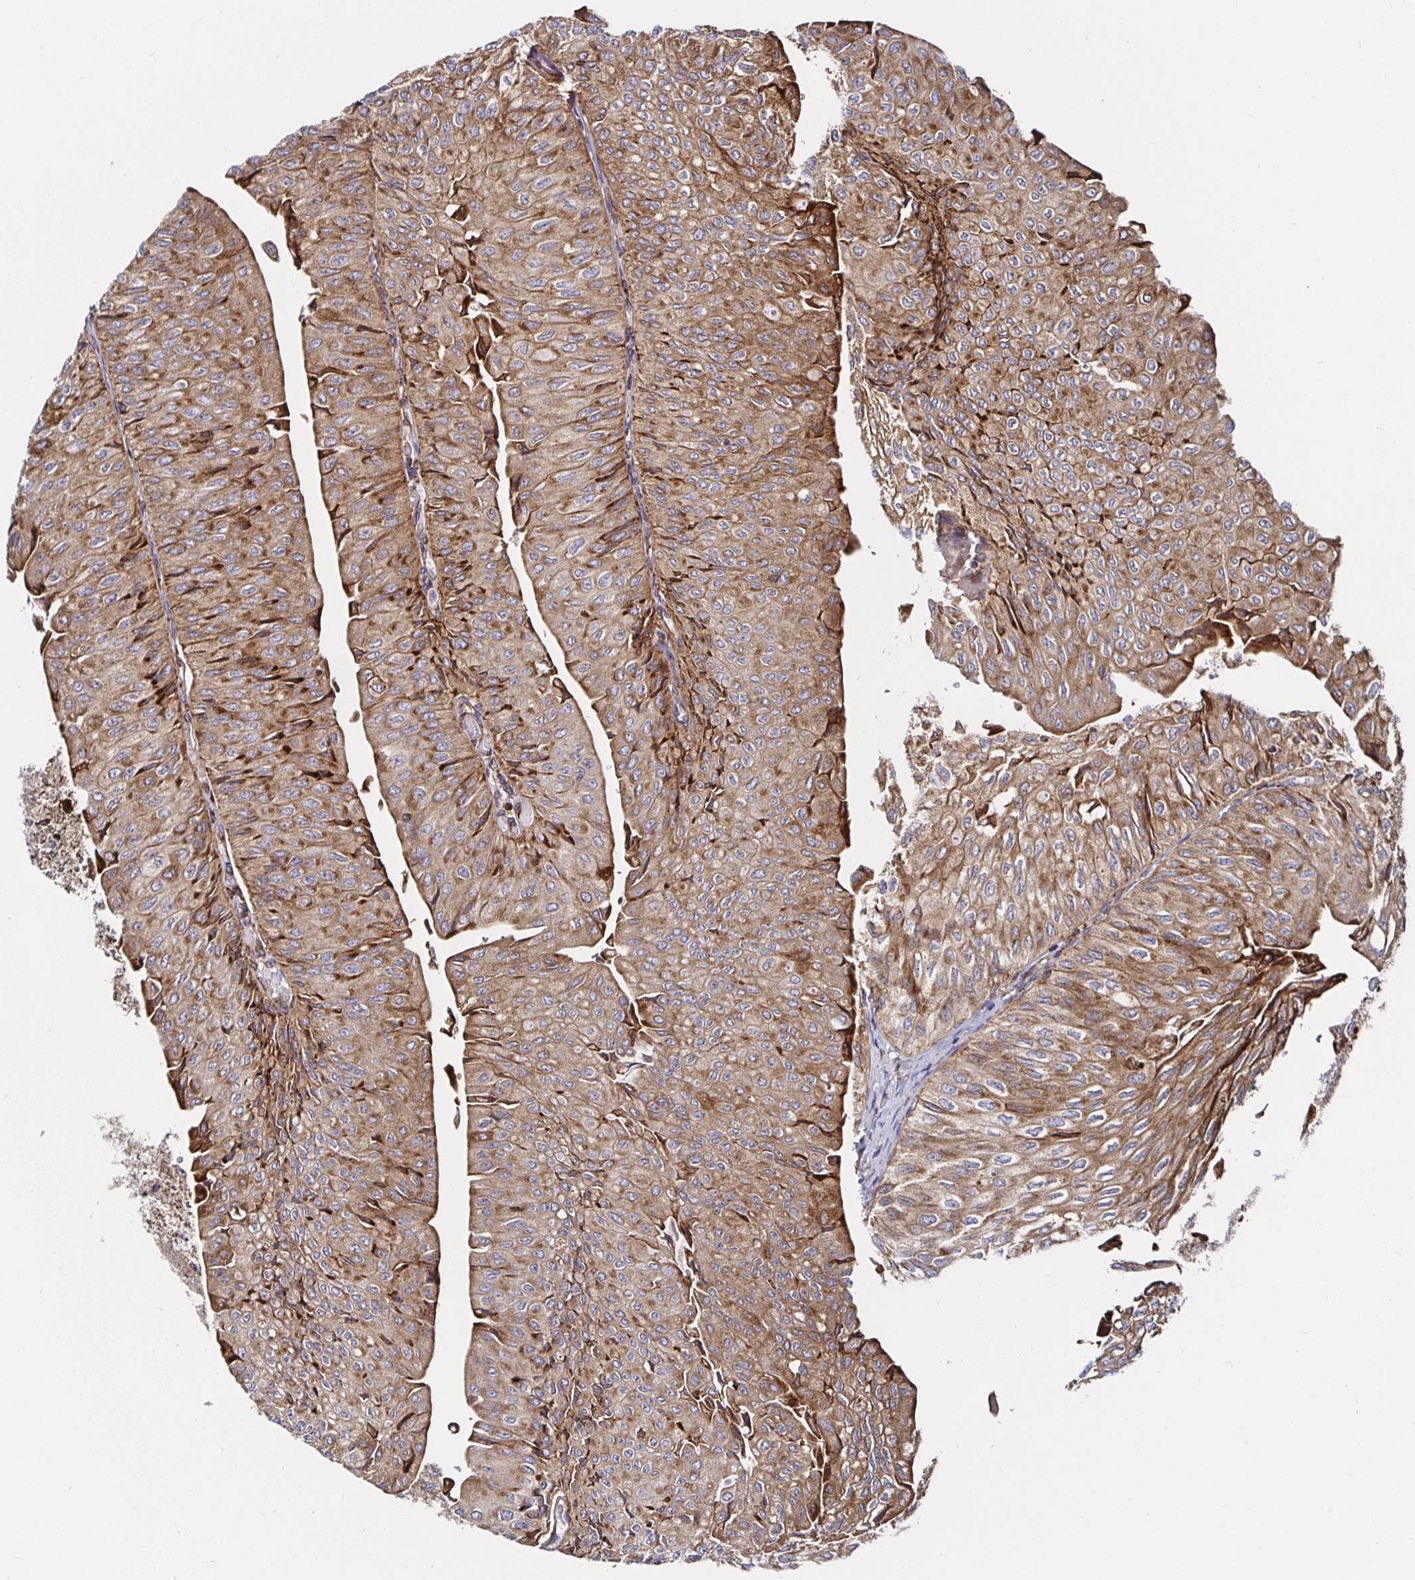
{"staining": {"intensity": "moderate", "quantity": ">75%", "location": "cytoplasmic/membranous"}, "tissue": "urothelial cancer", "cell_type": "Tumor cells", "image_type": "cancer", "snomed": [{"axis": "morphology", "description": "Urothelial carcinoma, NOS"}, {"axis": "topography", "description": "Urinary bladder"}], "caption": "This photomicrograph shows urothelial cancer stained with immunohistochemistry (IHC) to label a protein in brown. The cytoplasmic/membranous of tumor cells show moderate positivity for the protein. Nuclei are counter-stained blue.", "gene": "SMYD3", "patient": {"sex": "male", "age": 62}}